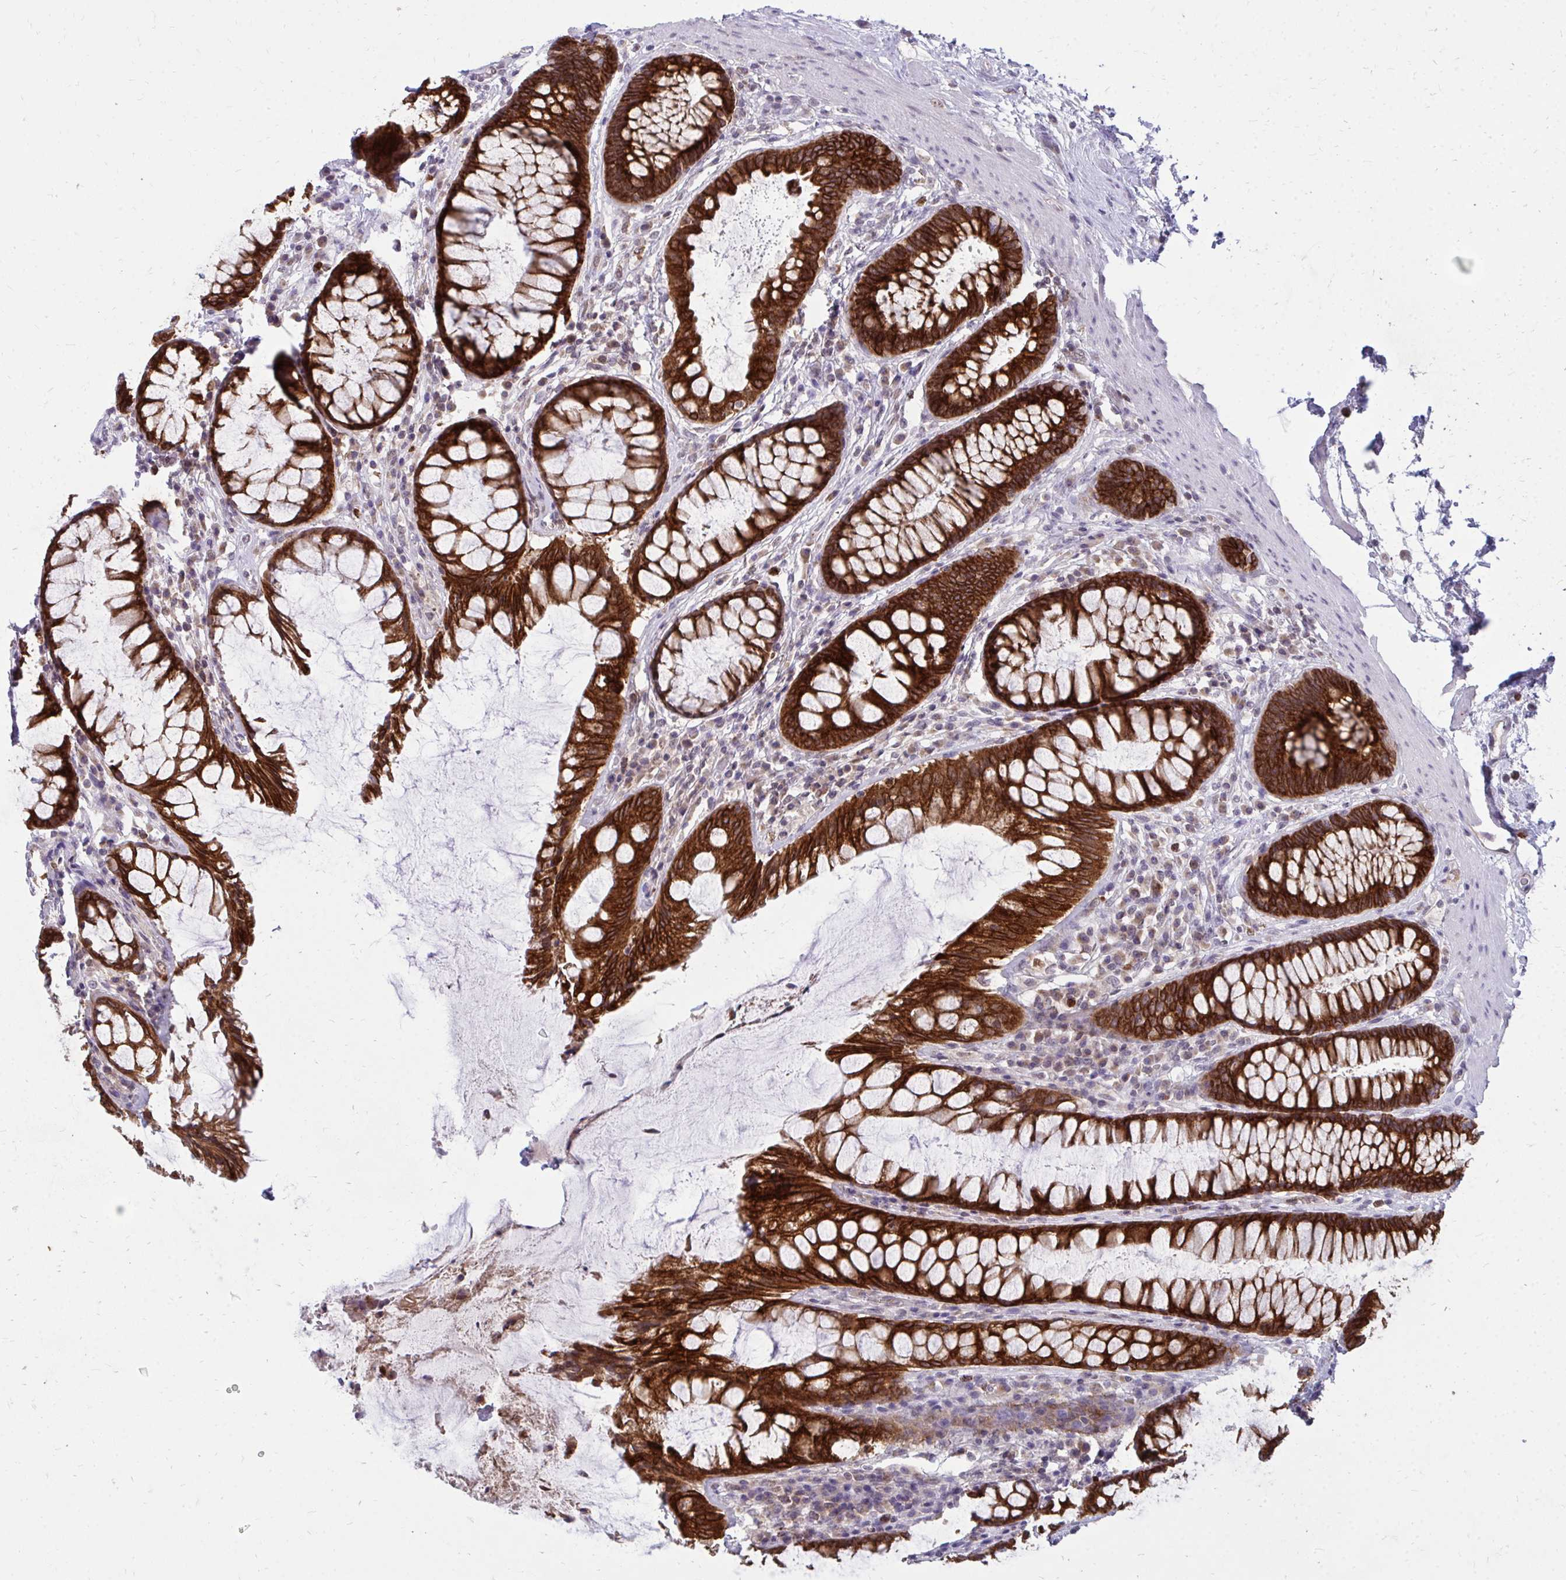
{"staining": {"intensity": "strong", "quantity": ">75%", "location": "cytoplasmic/membranous"}, "tissue": "rectum", "cell_type": "Glandular cells", "image_type": "normal", "snomed": [{"axis": "morphology", "description": "Normal tissue, NOS"}, {"axis": "topography", "description": "Rectum"}], "caption": "IHC staining of normal rectum, which reveals high levels of strong cytoplasmic/membranous staining in about >75% of glandular cells indicating strong cytoplasmic/membranous protein staining. The staining was performed using DAB (brown) for protein detection and nuclei were counterstained in hematoxylin (blue).", "gene": "ACSL5", "patient": {"sex": "male", "age": 72}}